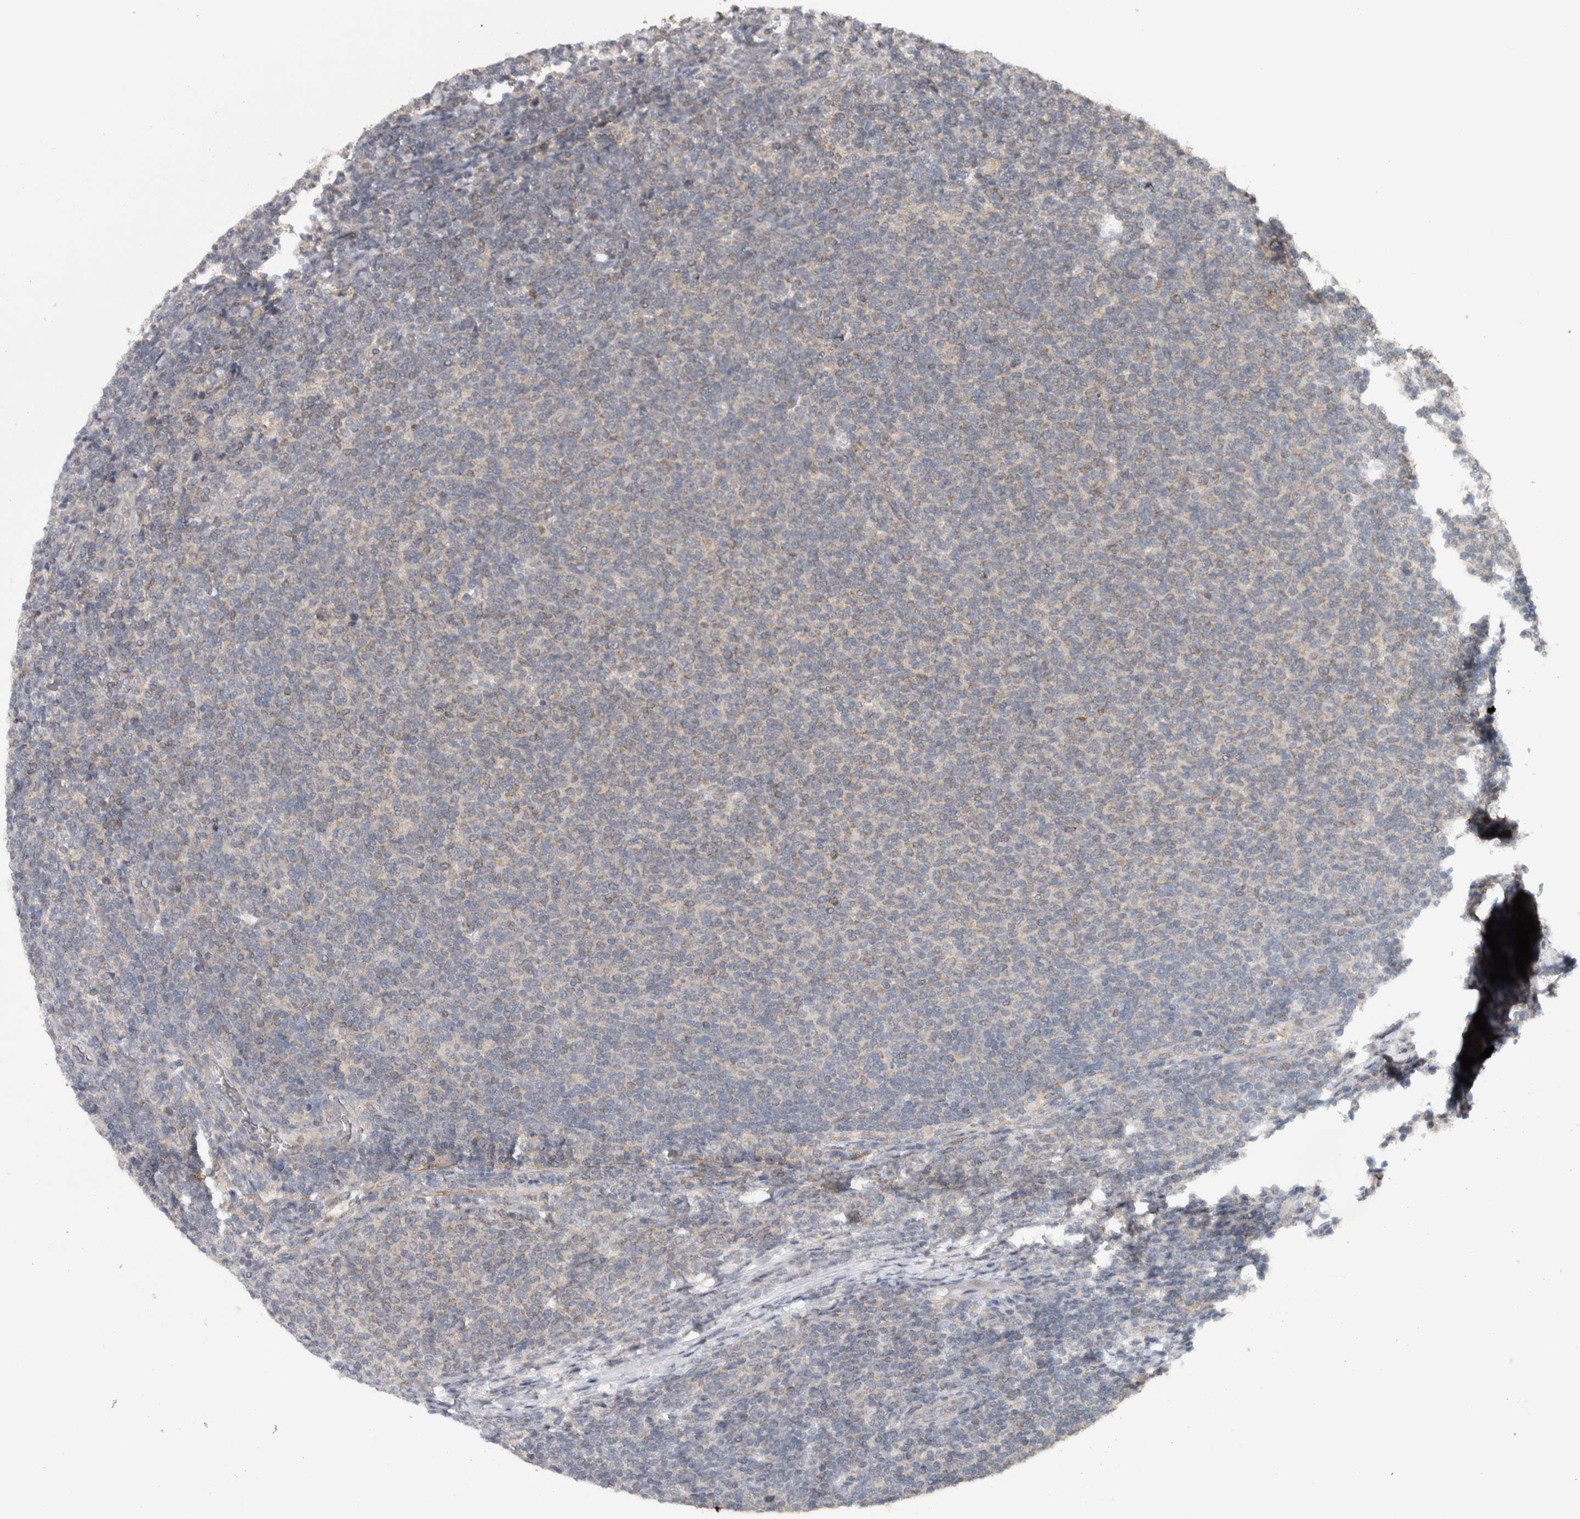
{"staining": {"intensity": "negative", "quantity": "none", "location": "none"}, "tissue": "lymphoma", "cell_type": "Tumor cells", "image_type": "cancer", "snomed": [{"axis": "morphology", "description": "Malignant lymphoma, non-Hodgkin's type, Low grade"}, {"axis": "topography", "description": "Lymph node"}], "caption": "There is no significant staining in tumor cells of lymphoma.", "gene": "HMOX2", "patient": {"sex": "male", "age": 66}}